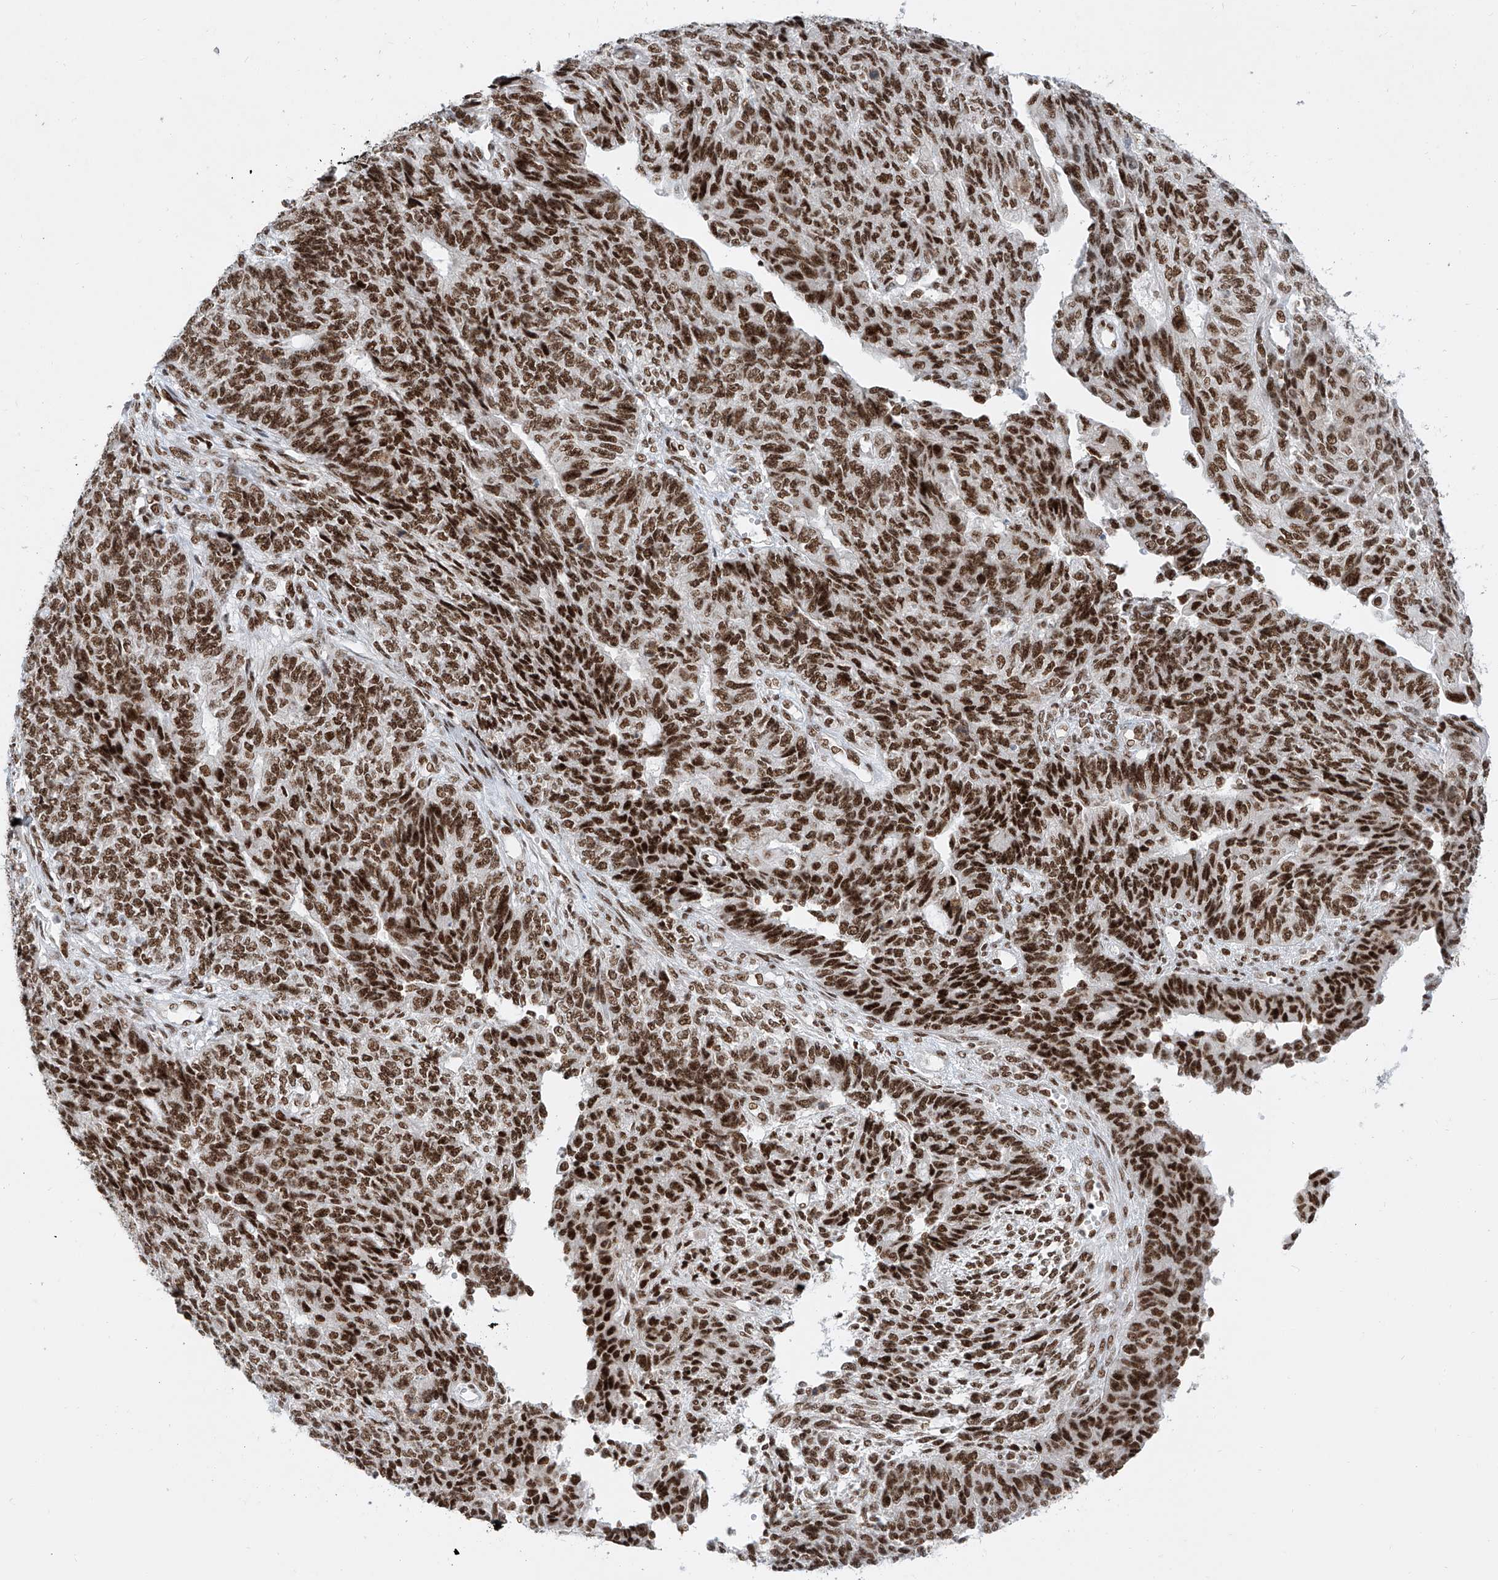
{"staining": {"intensity": "strong", "quantity": ">75%", "location": "nuclear"}, "tissue": "endometrial cancer", "cell_type": "Tumor cells", "image_type": "cancer", "snomed": [{"axis": "morphology", "description": "Adenocarcinoma, NOS"}, {"axis": "topography", "description": "Endometrium"}], "caption": "DAB immunohistochemical staining of endometrial cancer (adenocarcinoma) reveals strong nuclear protein positivity in approximately >75% of tumor cells.", "gene": "TAF4", "patient": {"sex": "female", "age": 32}}